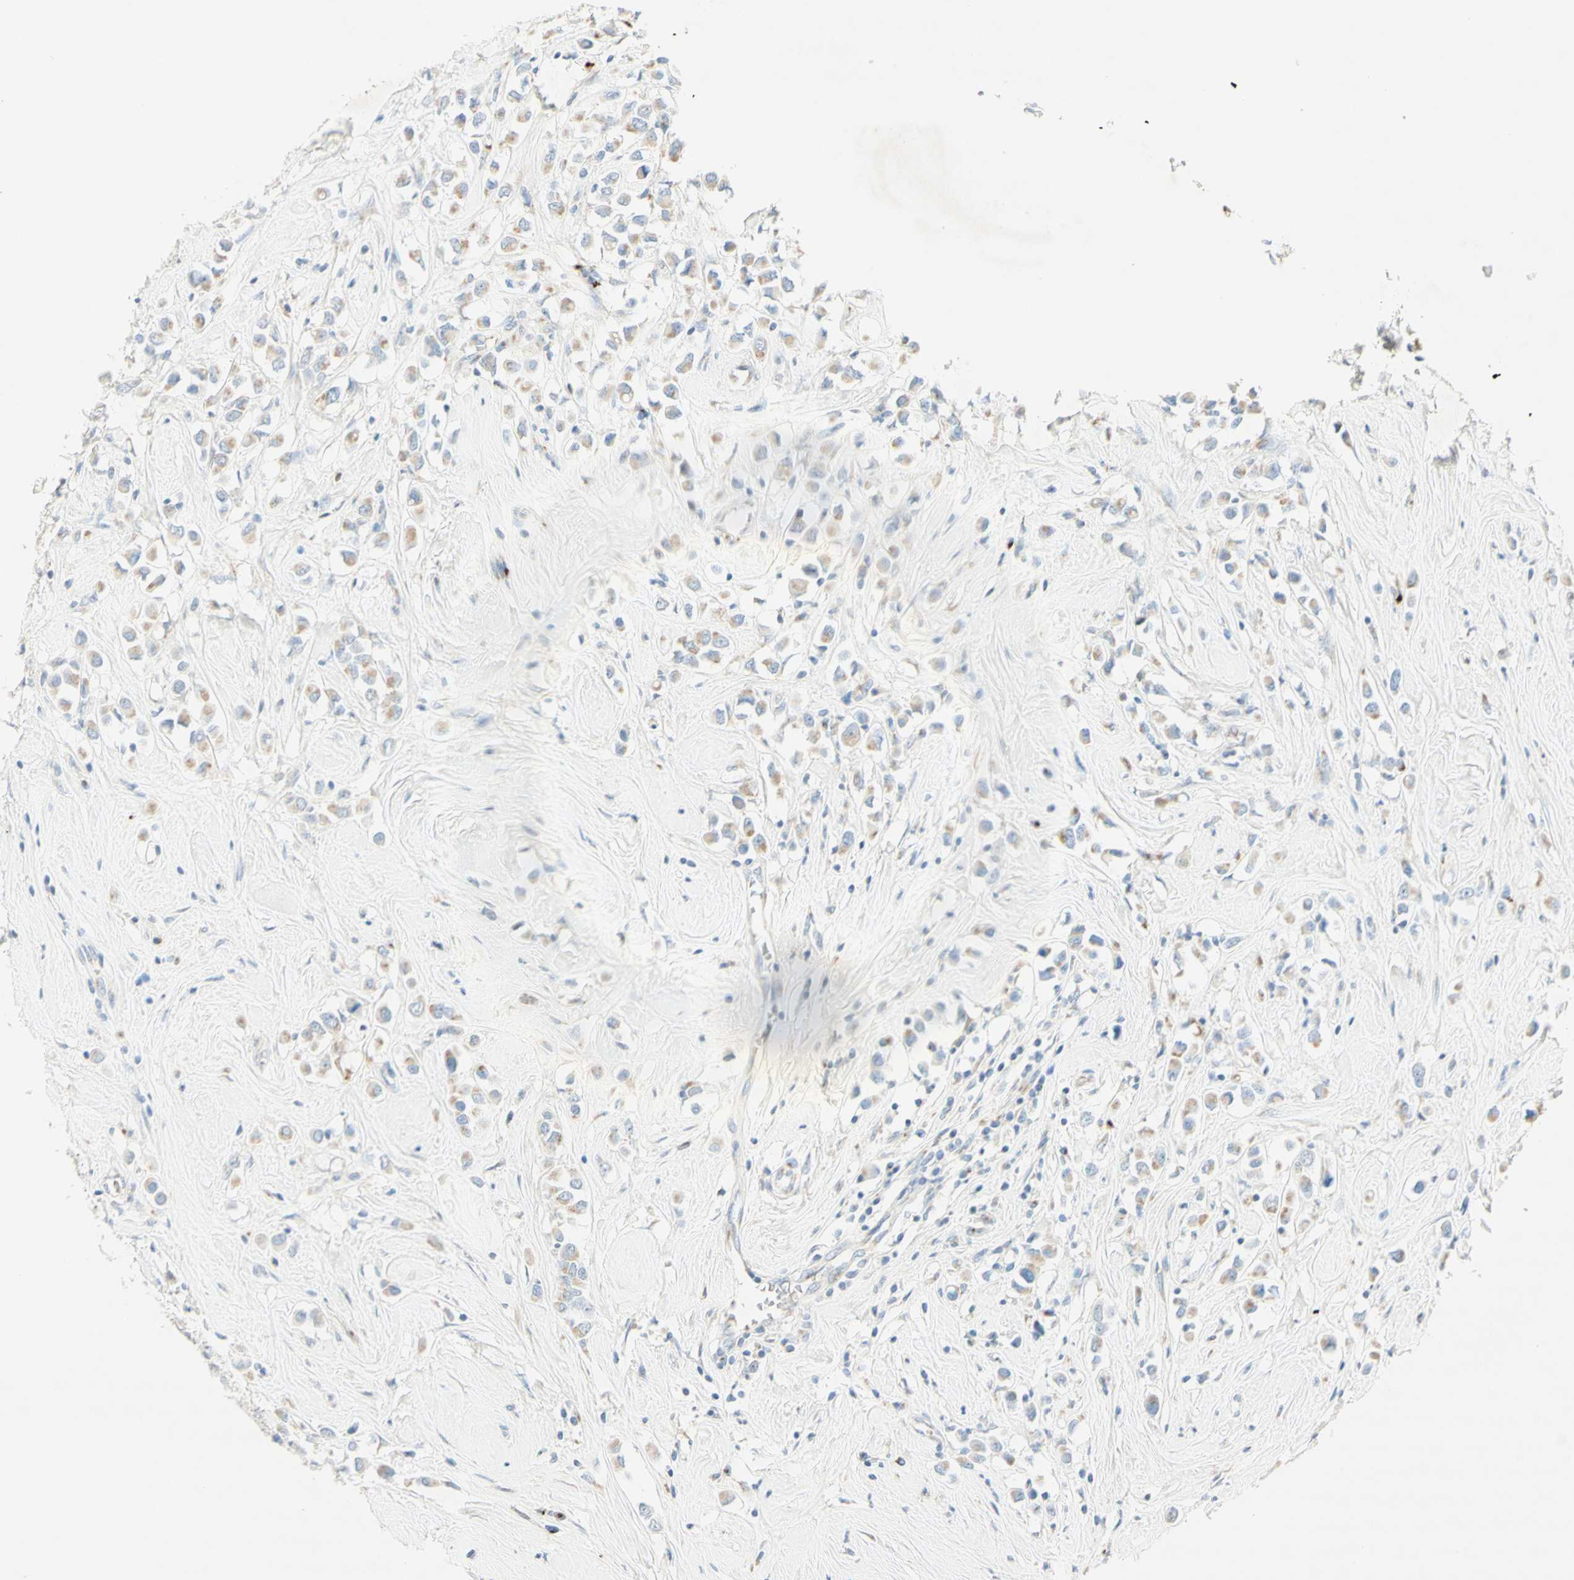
{"staining": {"intensity": "weak", "quantity": ">75%", "location": "cytoplasmic/membranous"}, "tissue": "breast cancer", "cell_type": "Tumor cells", "image_type": "cancer", "snomed": [{"axis": "morphology", "description": "Duct carcinoma"}, {"axis": "topography", "description": "Breast"}], "caption": "Immunohistochemistry (IHC) photomicrograph of breast cancer stained for a protein (brown), which exhibits low levels of weak cytoplasmic/membranous staining in approximately >75% of tumor cells.", "gene": "MANEA", "patient": {"sex": "female", "age": 61}}